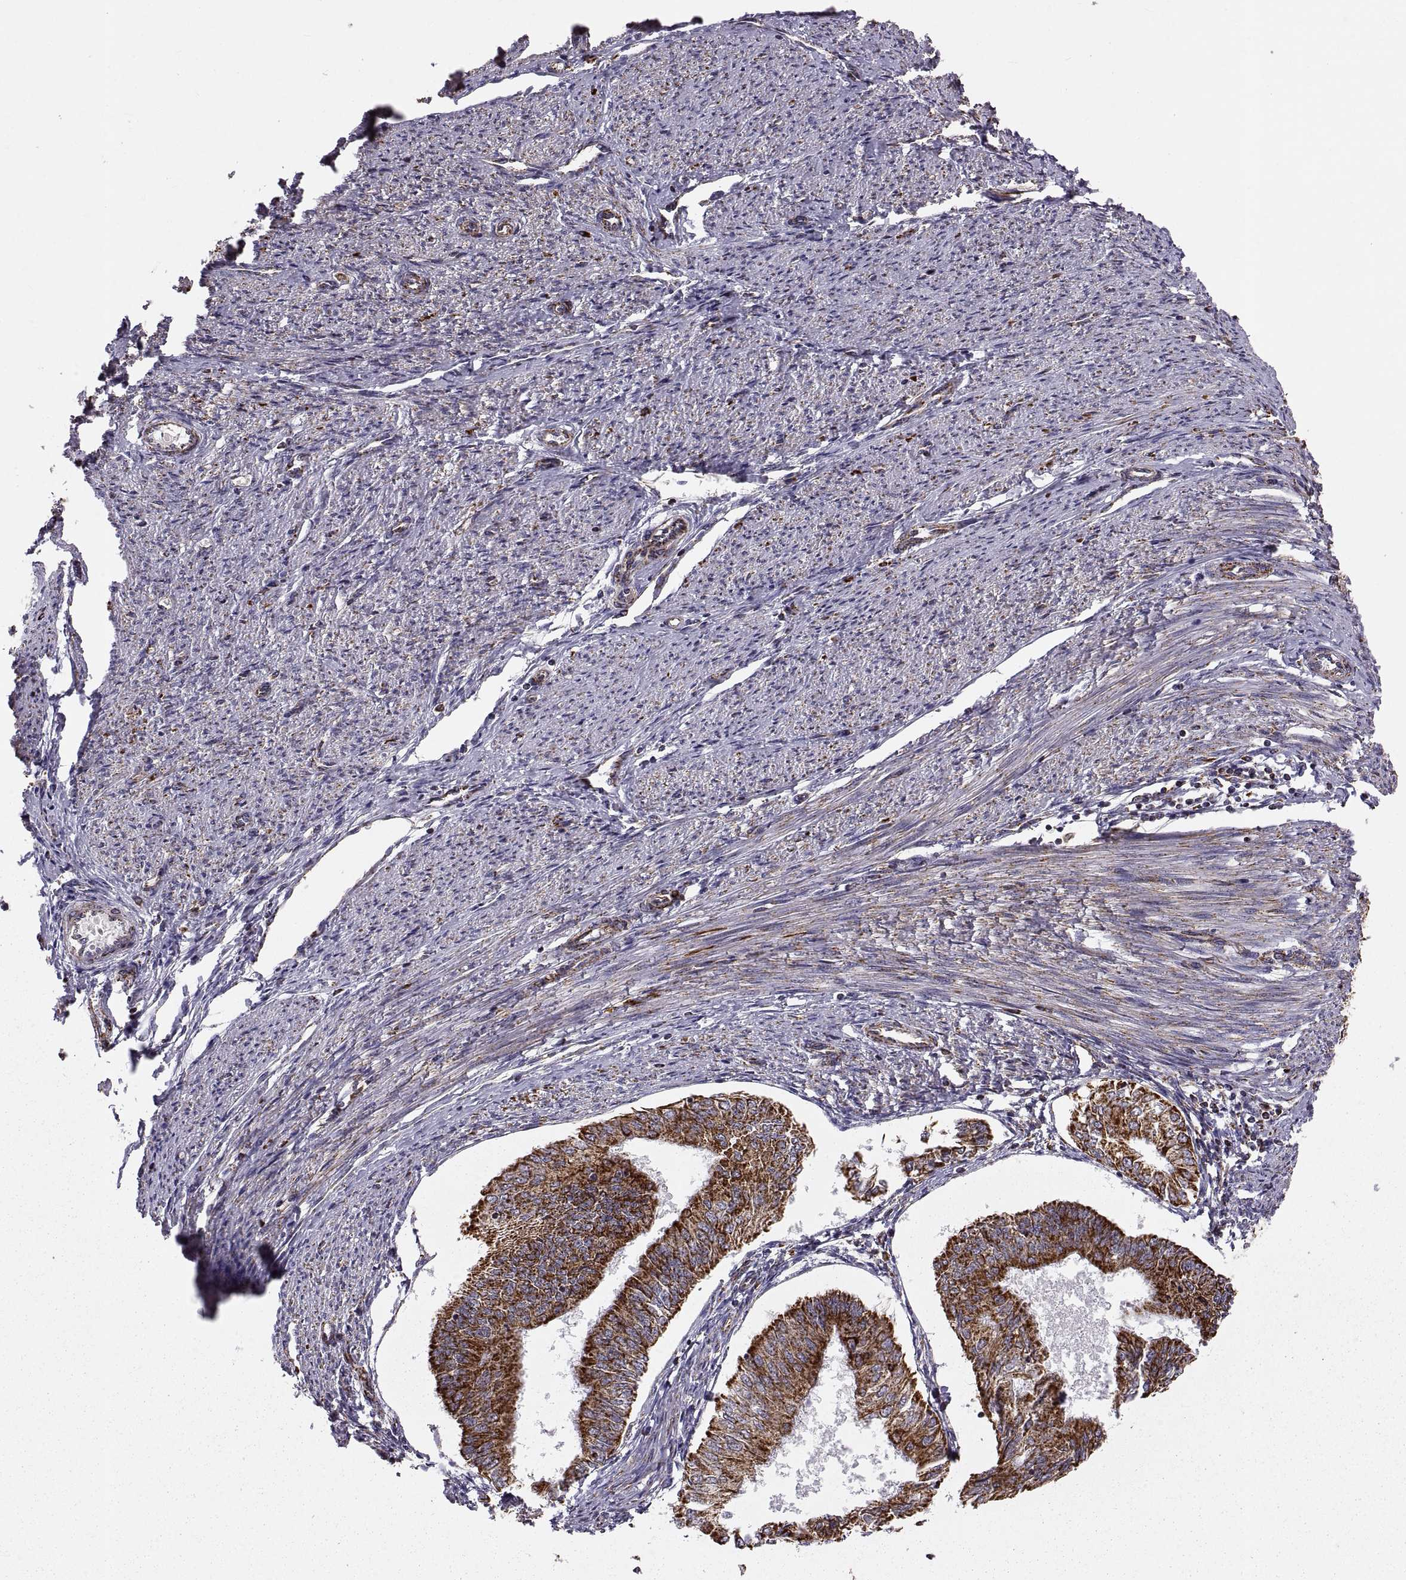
{"staining": {"intensity": "strong", "quantity": ">75%", "location": "cytoplasmic/membranous"}, "tissue": "endometrial cancer", "cell_type": "Tumor cells", "image_type": "cancer", "snomed": [{"axis": "morphology", "description": "Adenocarcinoma, NOS"}, {"axis": "topography", "description": "Endometrium"}], "caption": "Endometrial cancer (adenocarcinoma) stained with immunohistochemistry (IHC) displays strong cytoplasmic/membranous positivity in about >75% of tumor cells. (brown staining indicates protein expression, while blue staining denotes nuclei).", "gene": "ARSD", "patient": {"sex": "female", "age": 58}}